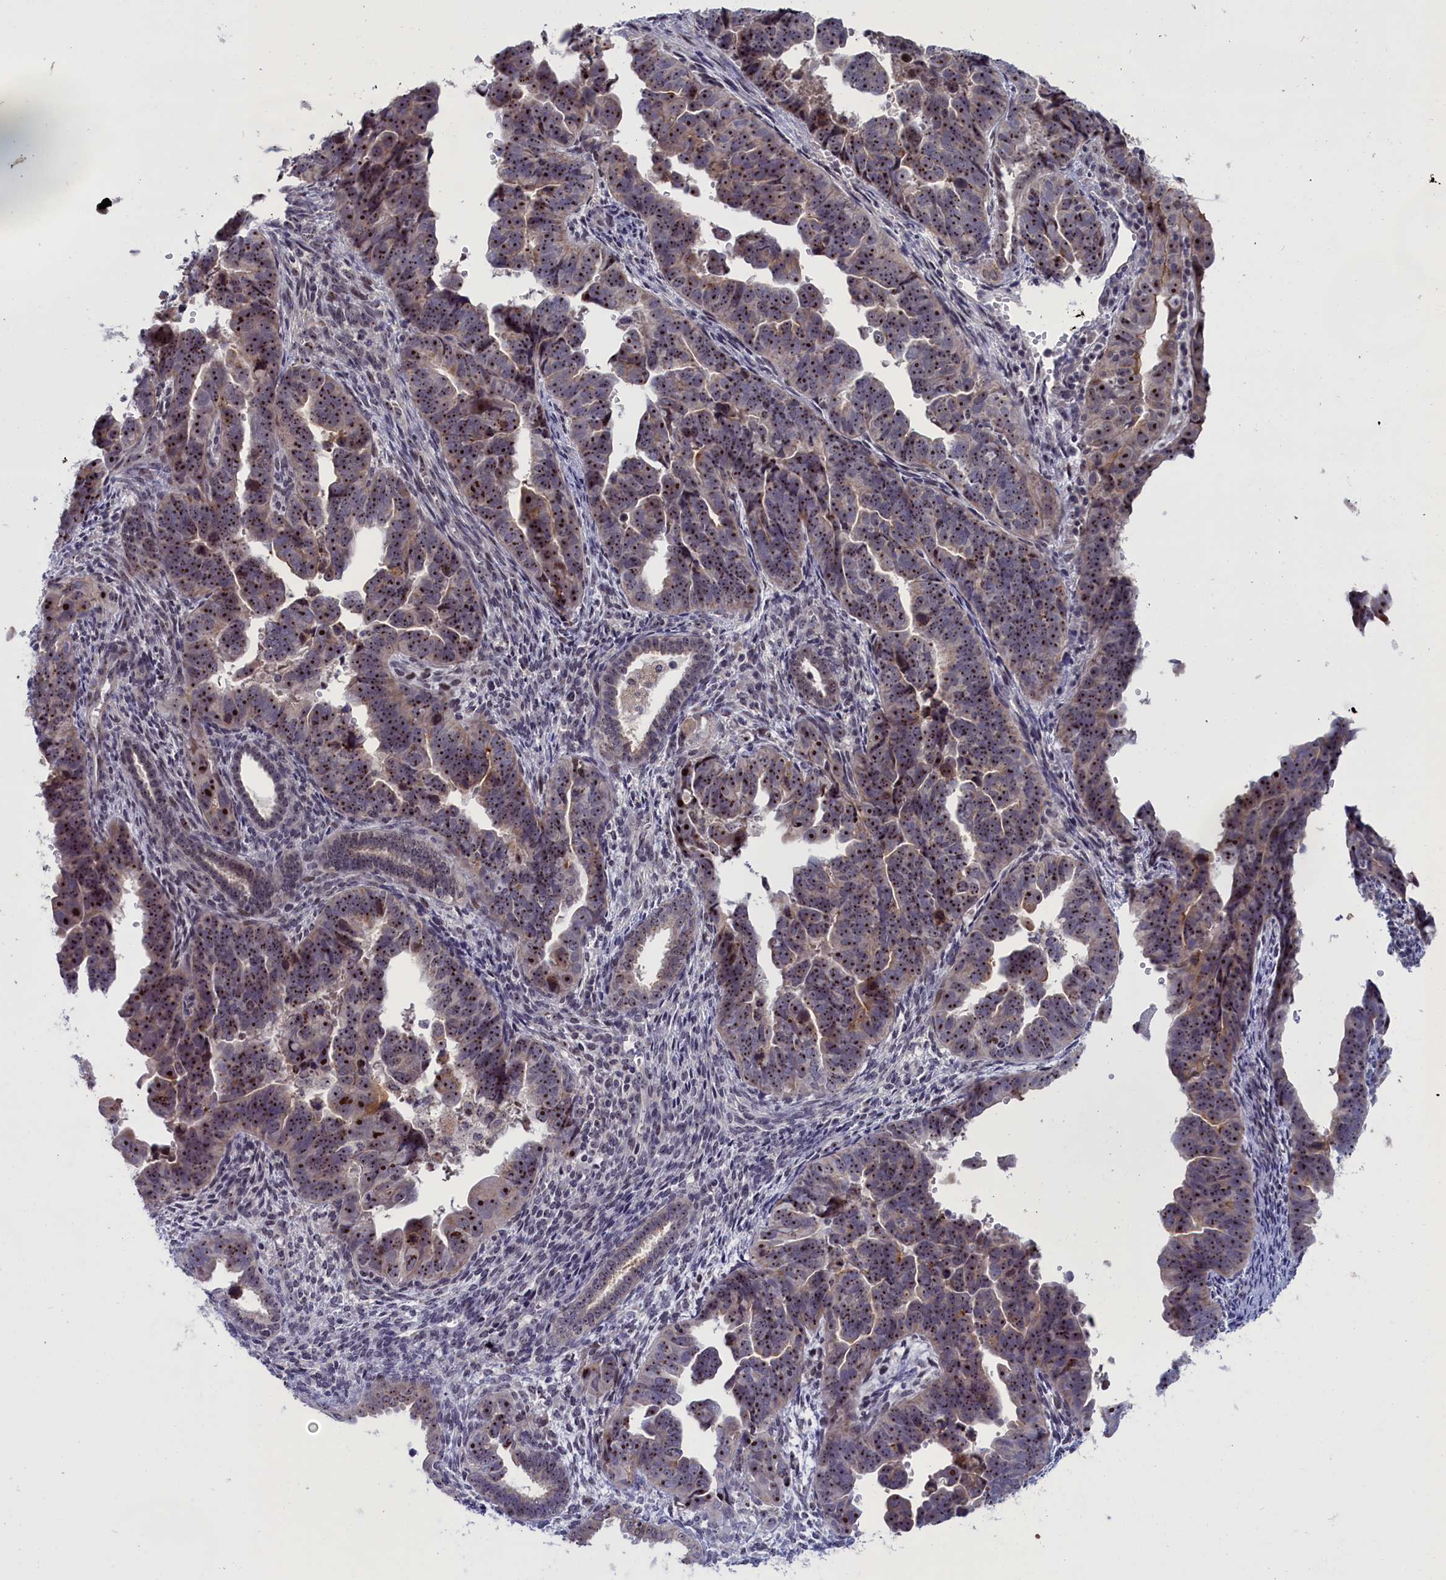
{"staining": {"intensity": "strong", "quantity": ">75%", "location": "nuclear"}, "tissue": "endometrial cancer", "cell_type": "Tumor cells", "image_type": "cancer", "snomed": [{"axis": "morphology", "description": "Adenocarcinoma, NOS"}, {"axis": "topography", "description": "Endometrium"}], "caption": "Immunohistochemical staining of endometrial cancer (adenocarcinoma) displays high levels of strong nuclear expression in approximately >75% of tumor cells.", "gene": "PPAN", "patient": {"sex": "female", "age": 75}}